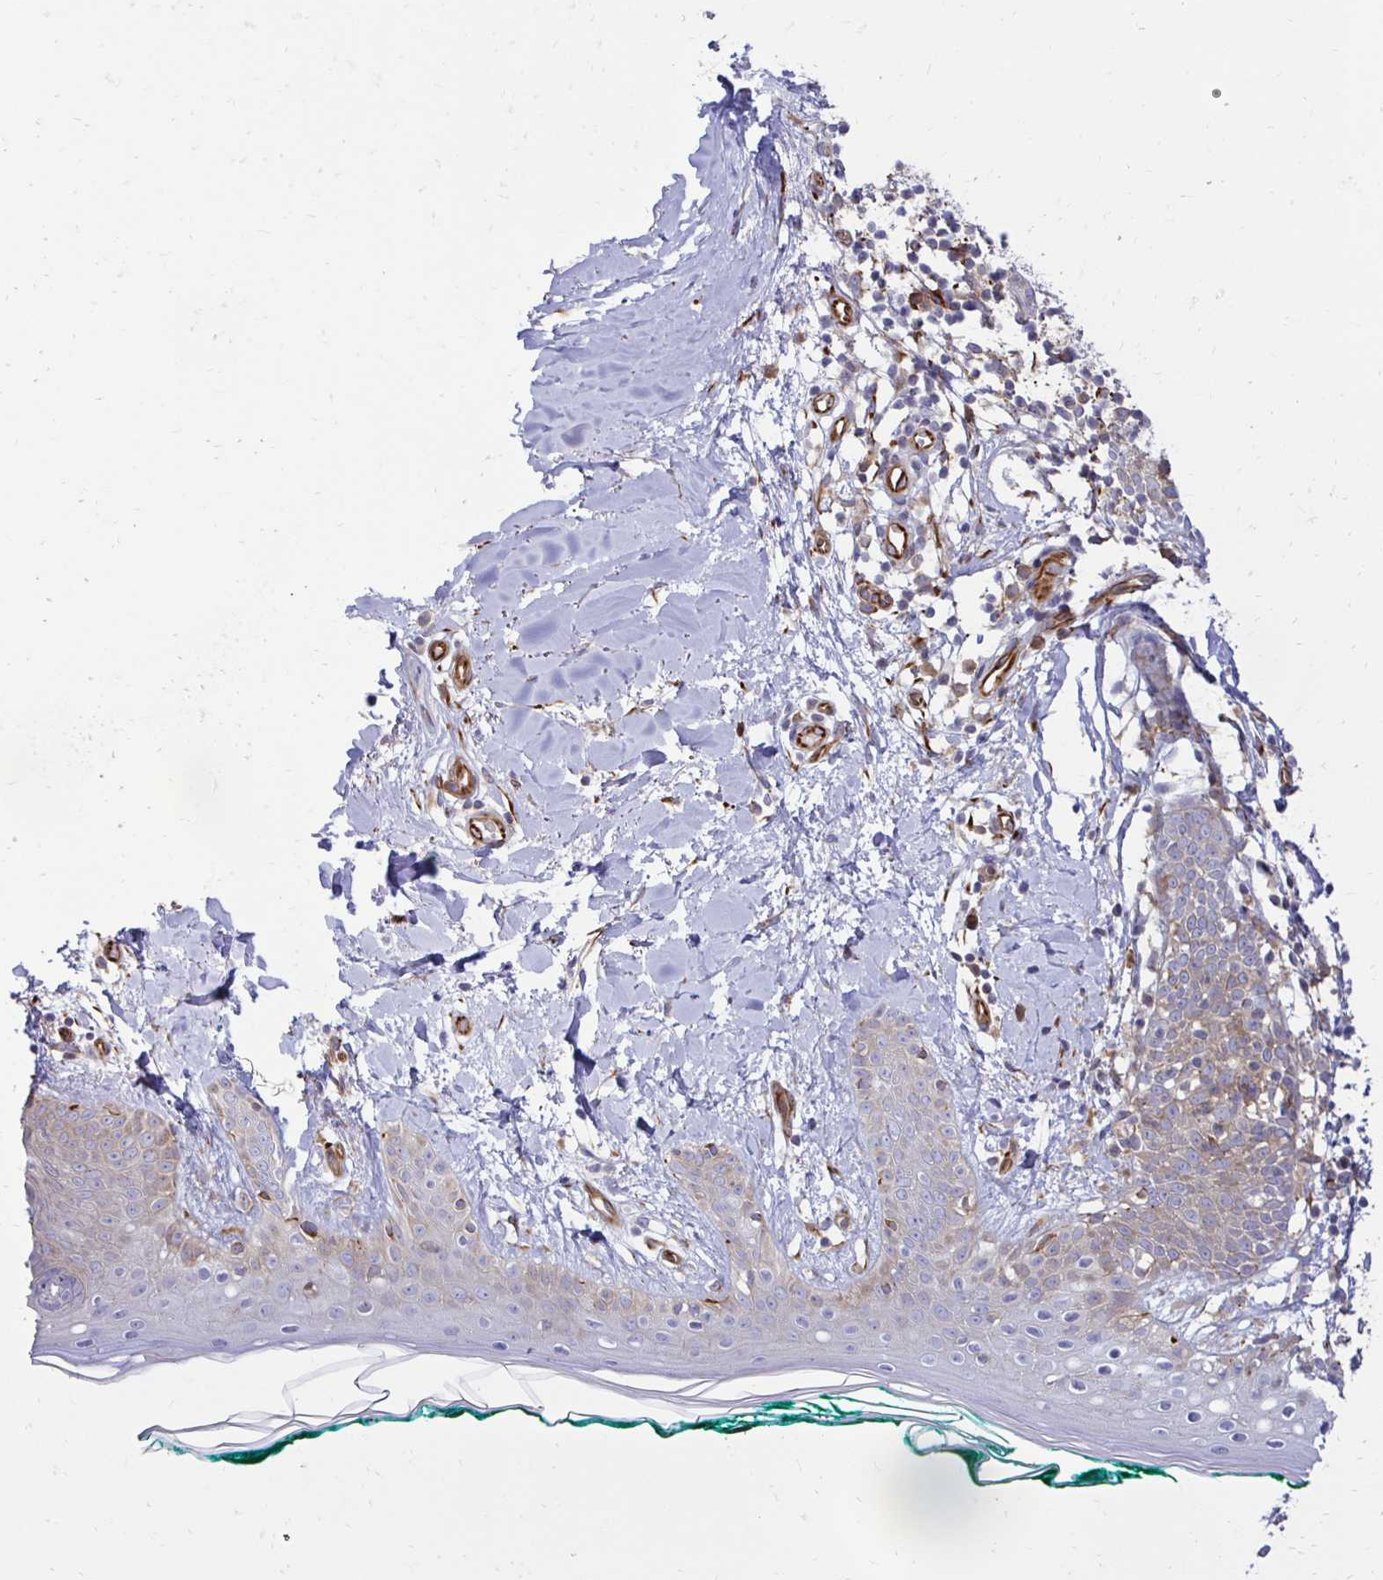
{"staining": {"intensity": "negative", "quantity": "none", "location": "none"}, "tissue": "skin", "cell_type": "Fibroblasts", "image_type": "normal", "snomed": [{"axis": "morphology", "description": "Normal tissue, NOS"}, {"axis": "topography", "description": "Skin"}], "caption": "Immunohistochemical staining of normal skin demonstrates no significant staining in fibroblasts.", "gene": "CTPS1", "patient": {"sex": "female", "age": 34}}